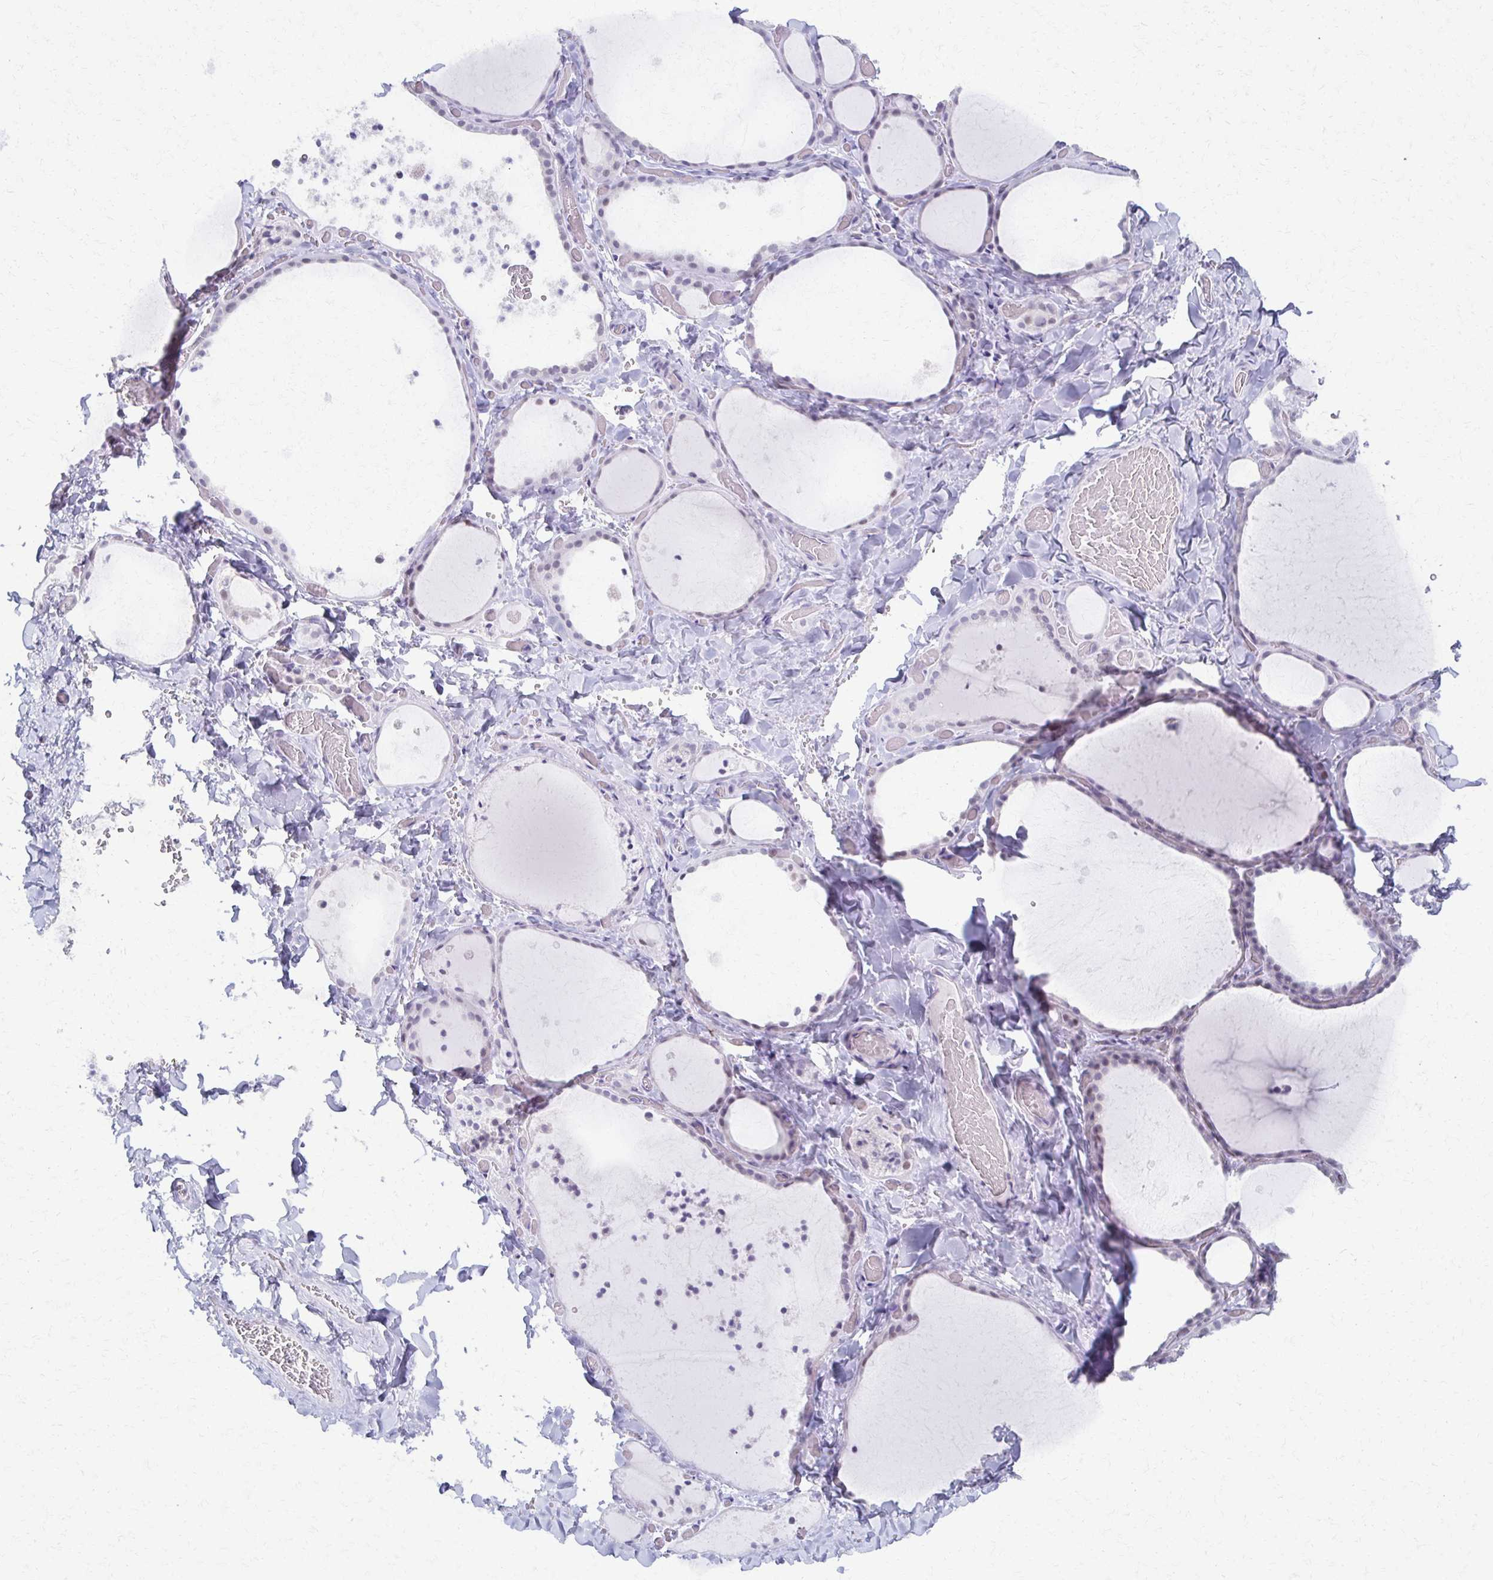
{"staining": {"intensity": "negative", "quantity": "none", "location": "none"}, "tissue": "thyroid gland", "cell_type": "Glandular cells", "image_type": "normal", "snomed": [{"axis": "morphology", "description": "Normal tissue, NOS"}, {"axis": "topography", "description": "Thyroid gland"}], "caption": "Photomicrograph shows no protein staining in glandular cells of unremarkable thyroid gland.", "gene": "MORC4", "patient": {"sex": "female", "age": 36}}